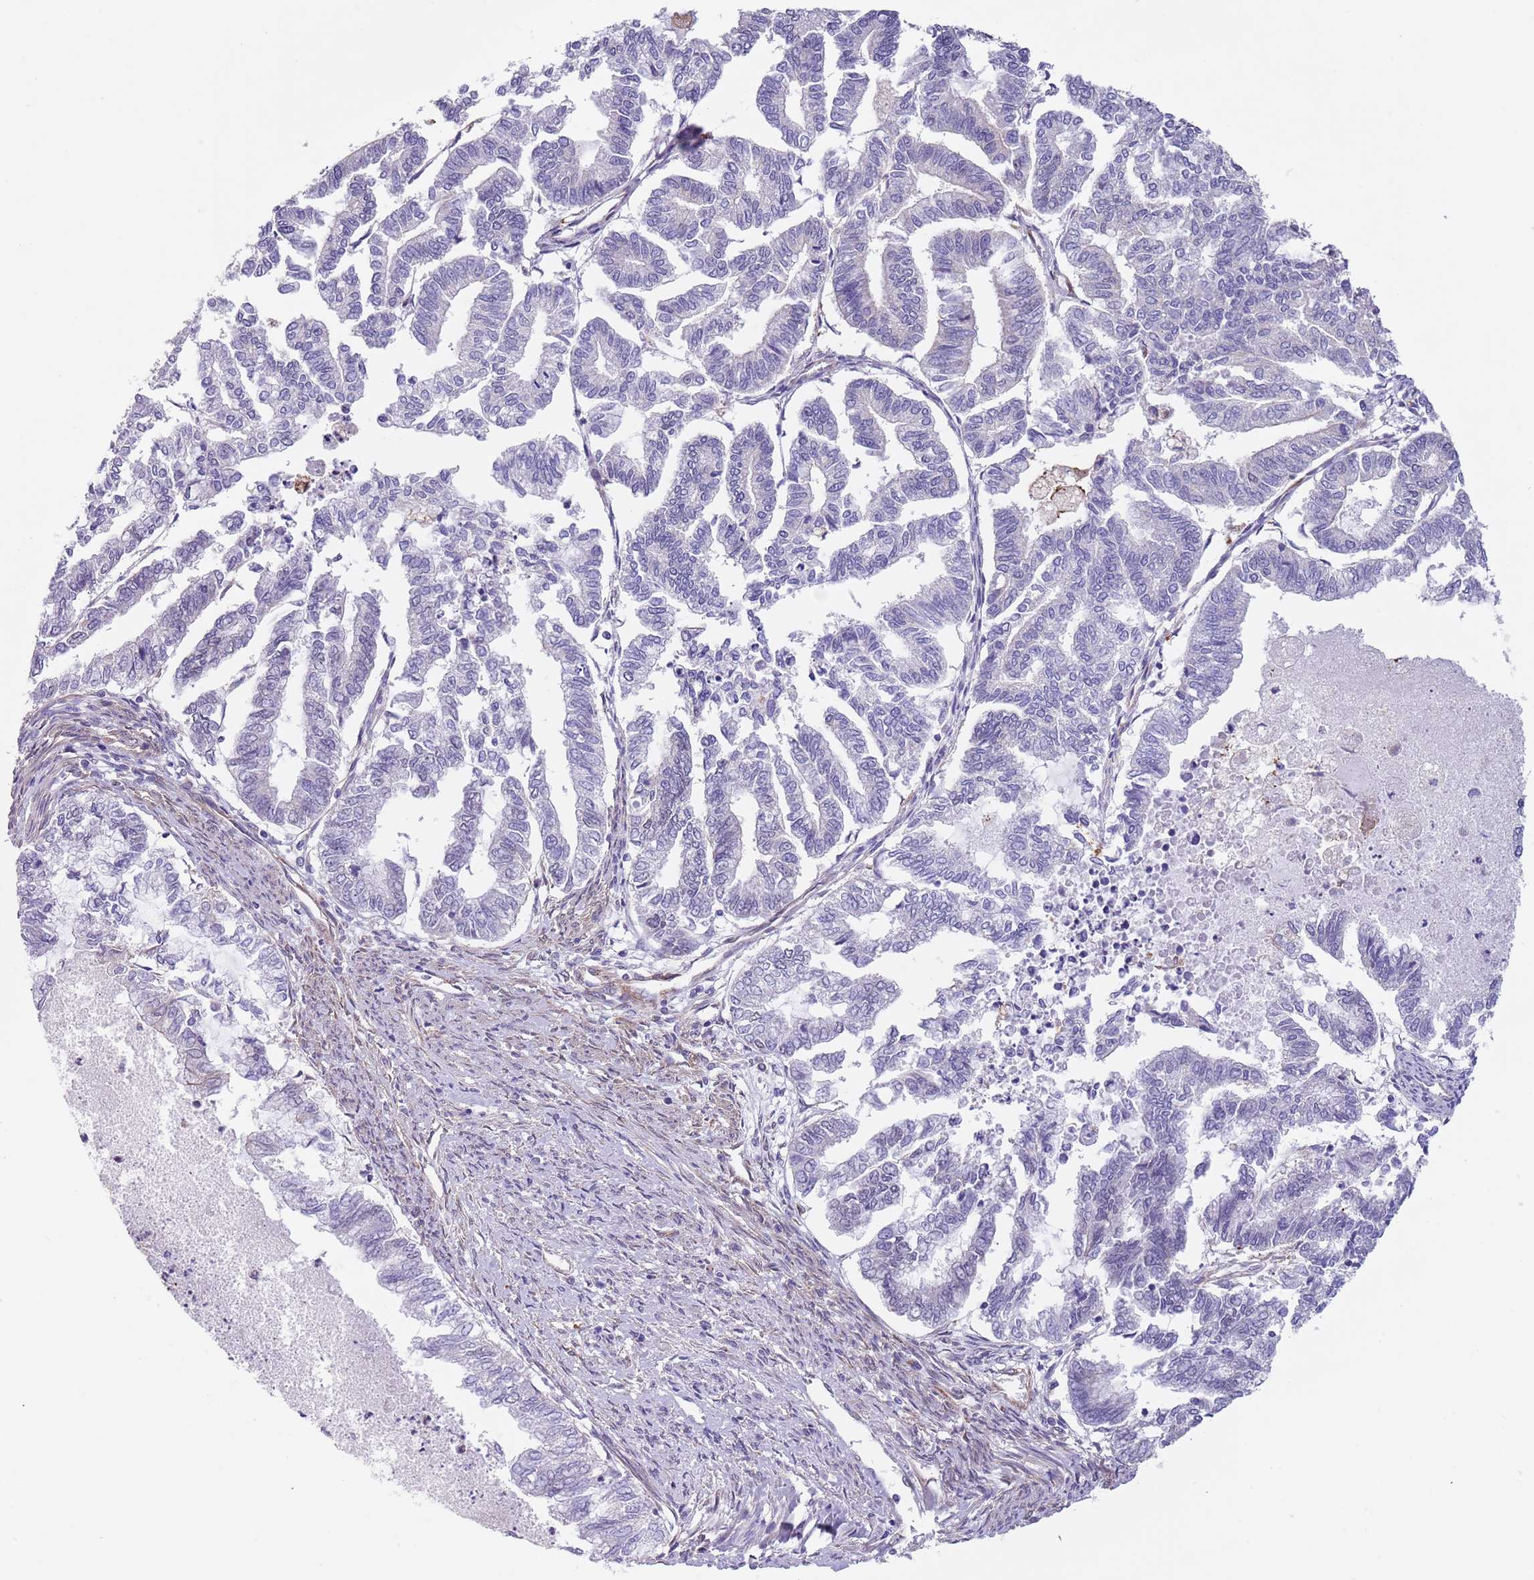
{"staining": {"intensity": "negative", "quantity": "none", "location": "none"}, "tissue": "endometrial cancer", "cell_type": "Tumor cells", "image_type": "cancer", "snomed": [{"axis": "morphology", "description": "Adenocarcinoma, NOS"}, {"axis": "topography", "description": "Endometrium"}], "caption": "IHC photomicrograph of human adenocarcinoma (endometrial) stained for a protein (brown), which exhibits no expression in tumor cells.", "gene": "CREBZF", "patient": {"sex": "female", "age": 79}}